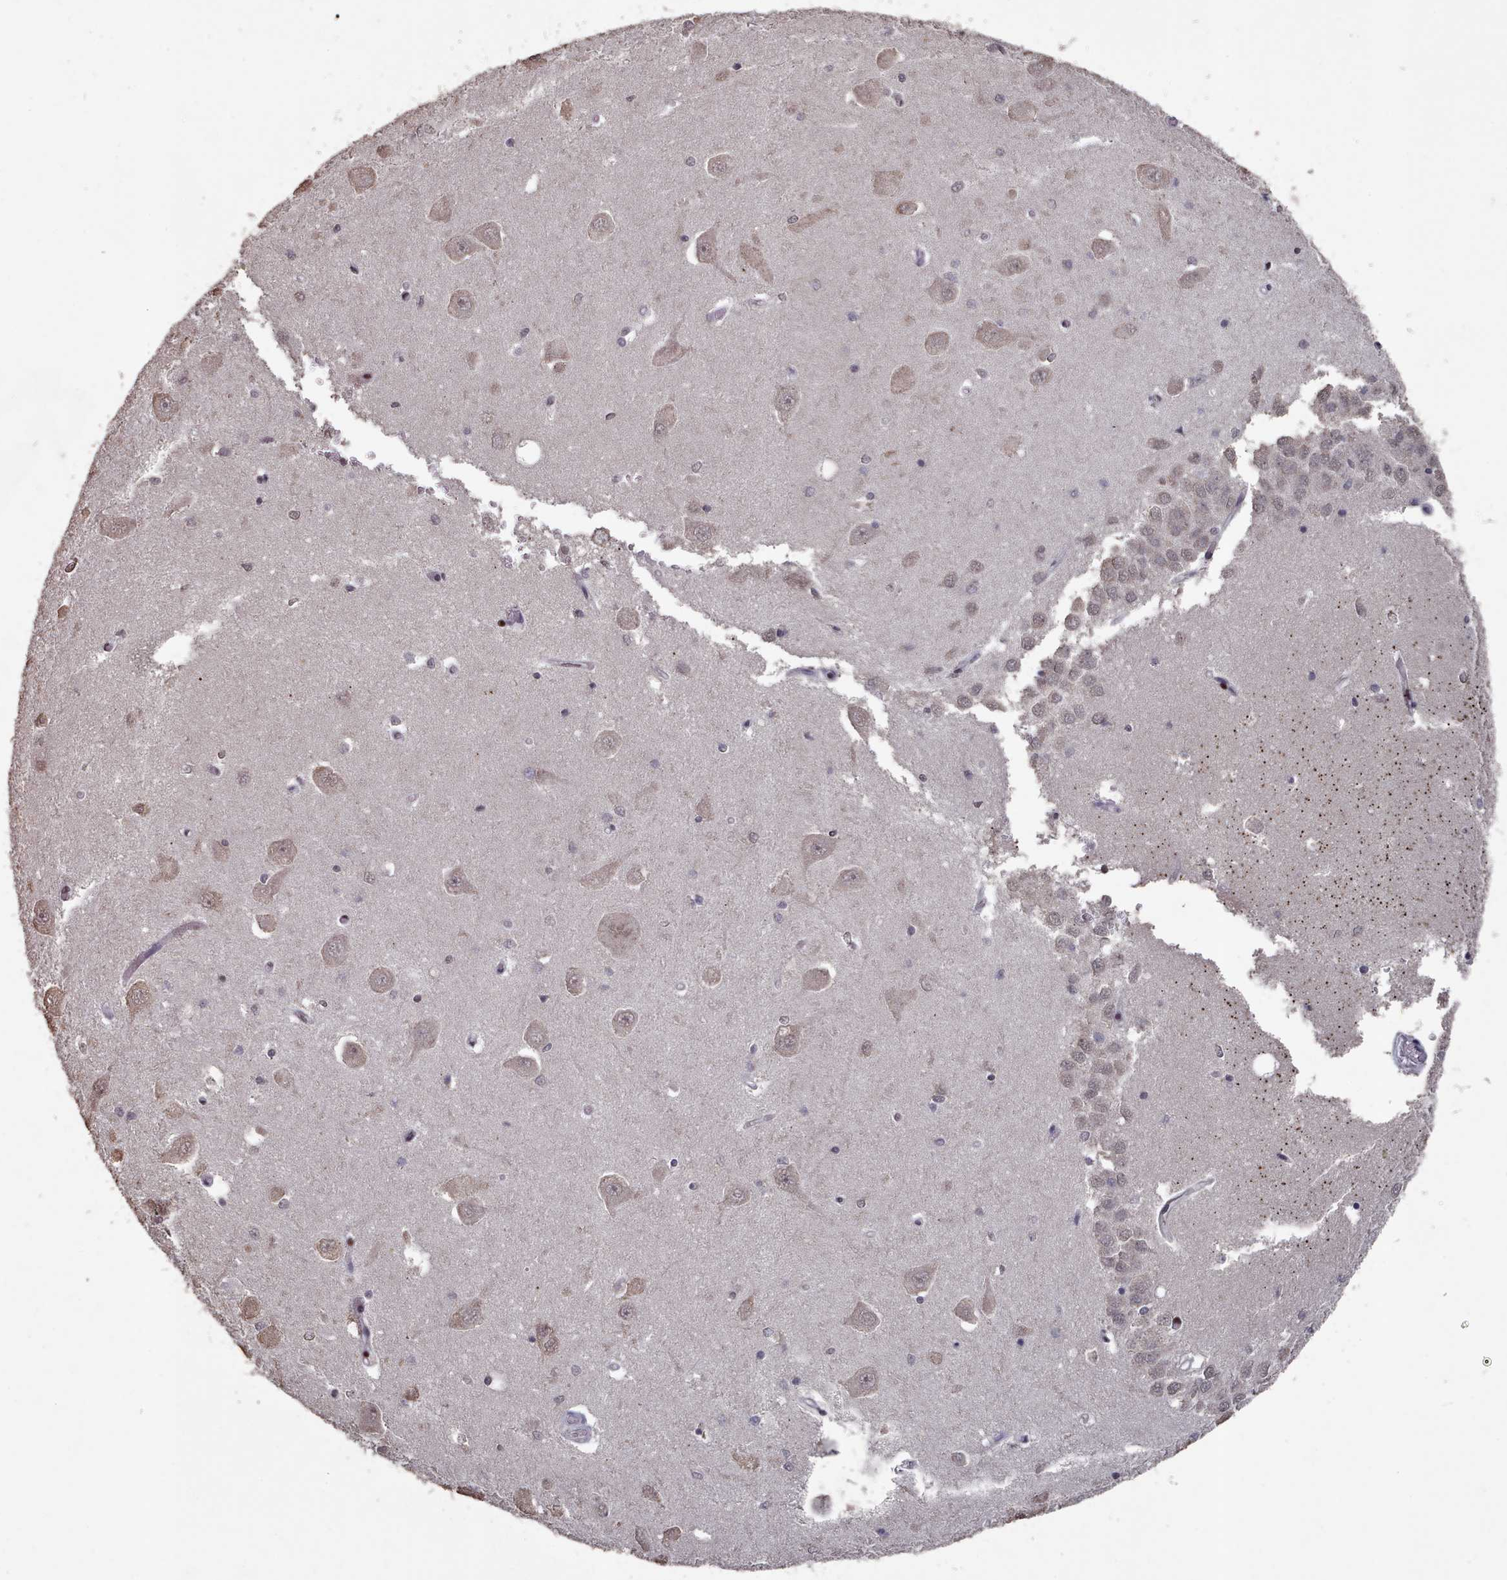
{"staining": {"intensity": "moderate", "quantity": "<25%", "location": "cytoplasmic/membranous,nuclear"}, "tissue": "hippocampus", "cell_type": "Glial cells", "image_type": "normal", "snomed": [{"axis": "morphology", "description": "Normal tissue, NOS"}, {"axis": "topography", "description": "Hippocampus"}], "caption": "Immunohistochemistry (IHC) micrograph of unremarkable hippocampus: human hippocampus stained using IHC exhibits low levels of moderate protein expression localized specifically in the cytoplasmic/membranous,nuclear of glial cells, appearing as a cytoplasmic/membranous,nuclear brown color.", "gene": "PNRC2", "patient": {"sex": "male", "age": 45}}